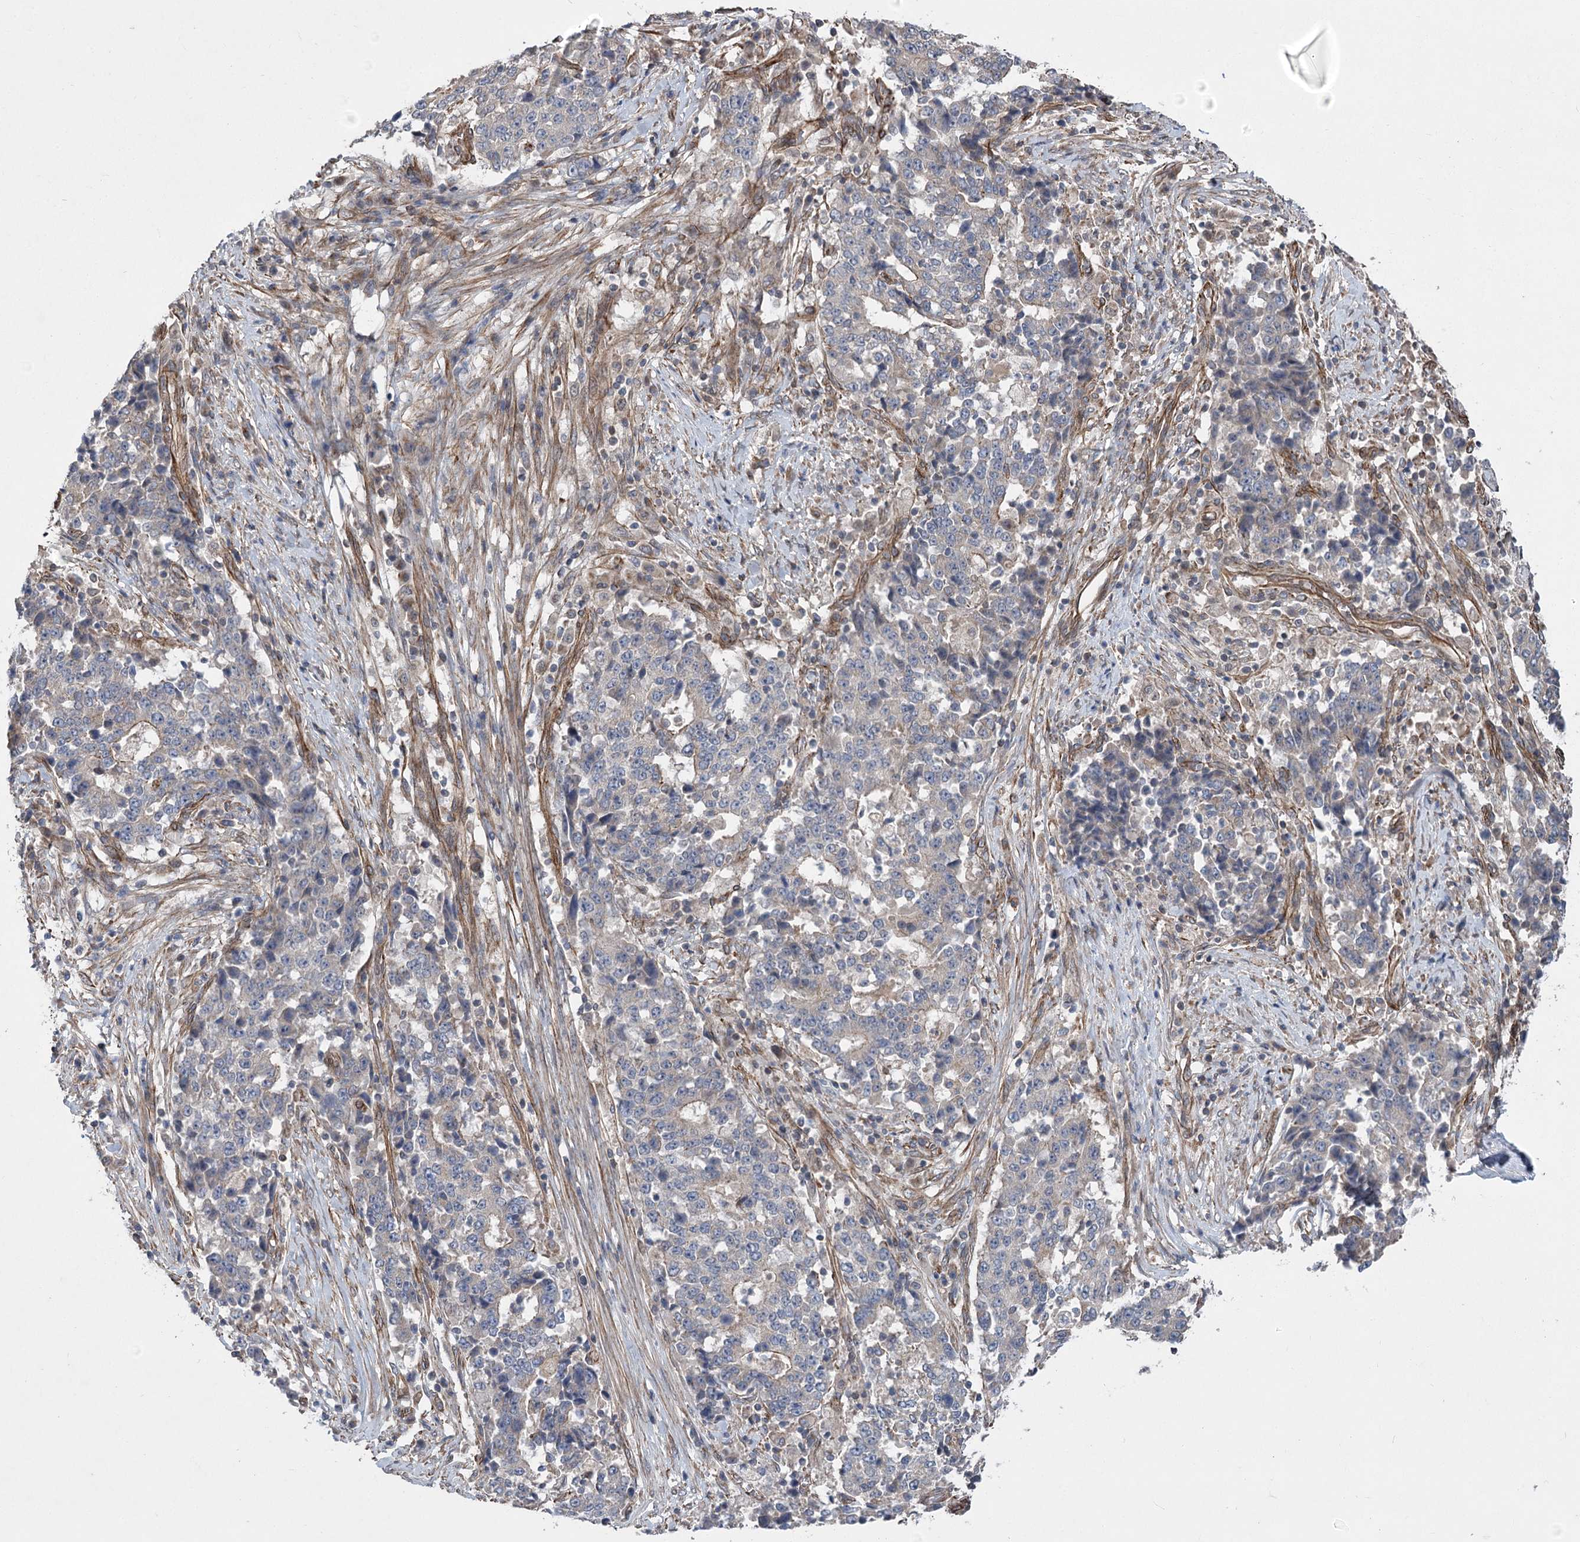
{"staining": {"intensity": "negative", "quantity": "none", "location": "none"}, "tissue": "stomach cancer", "cell_type": "Tumor cells", "image_type": "cancer", "snomed": [{"axis": "morphology", "description": "Adenocarcinoma, NOS"}, {"axis": "topography", "description": "Stomach"}], "caption": "An immunohistochemistry histopathology image of stomach cancer is shown. There is no staining in tumor cells of stomach cancer. (DAB (3,3'-diaminobenzidine) IHC, high magnification).", "gene": "RWDD4", "patient": {"sex": "male", "age": 59}}